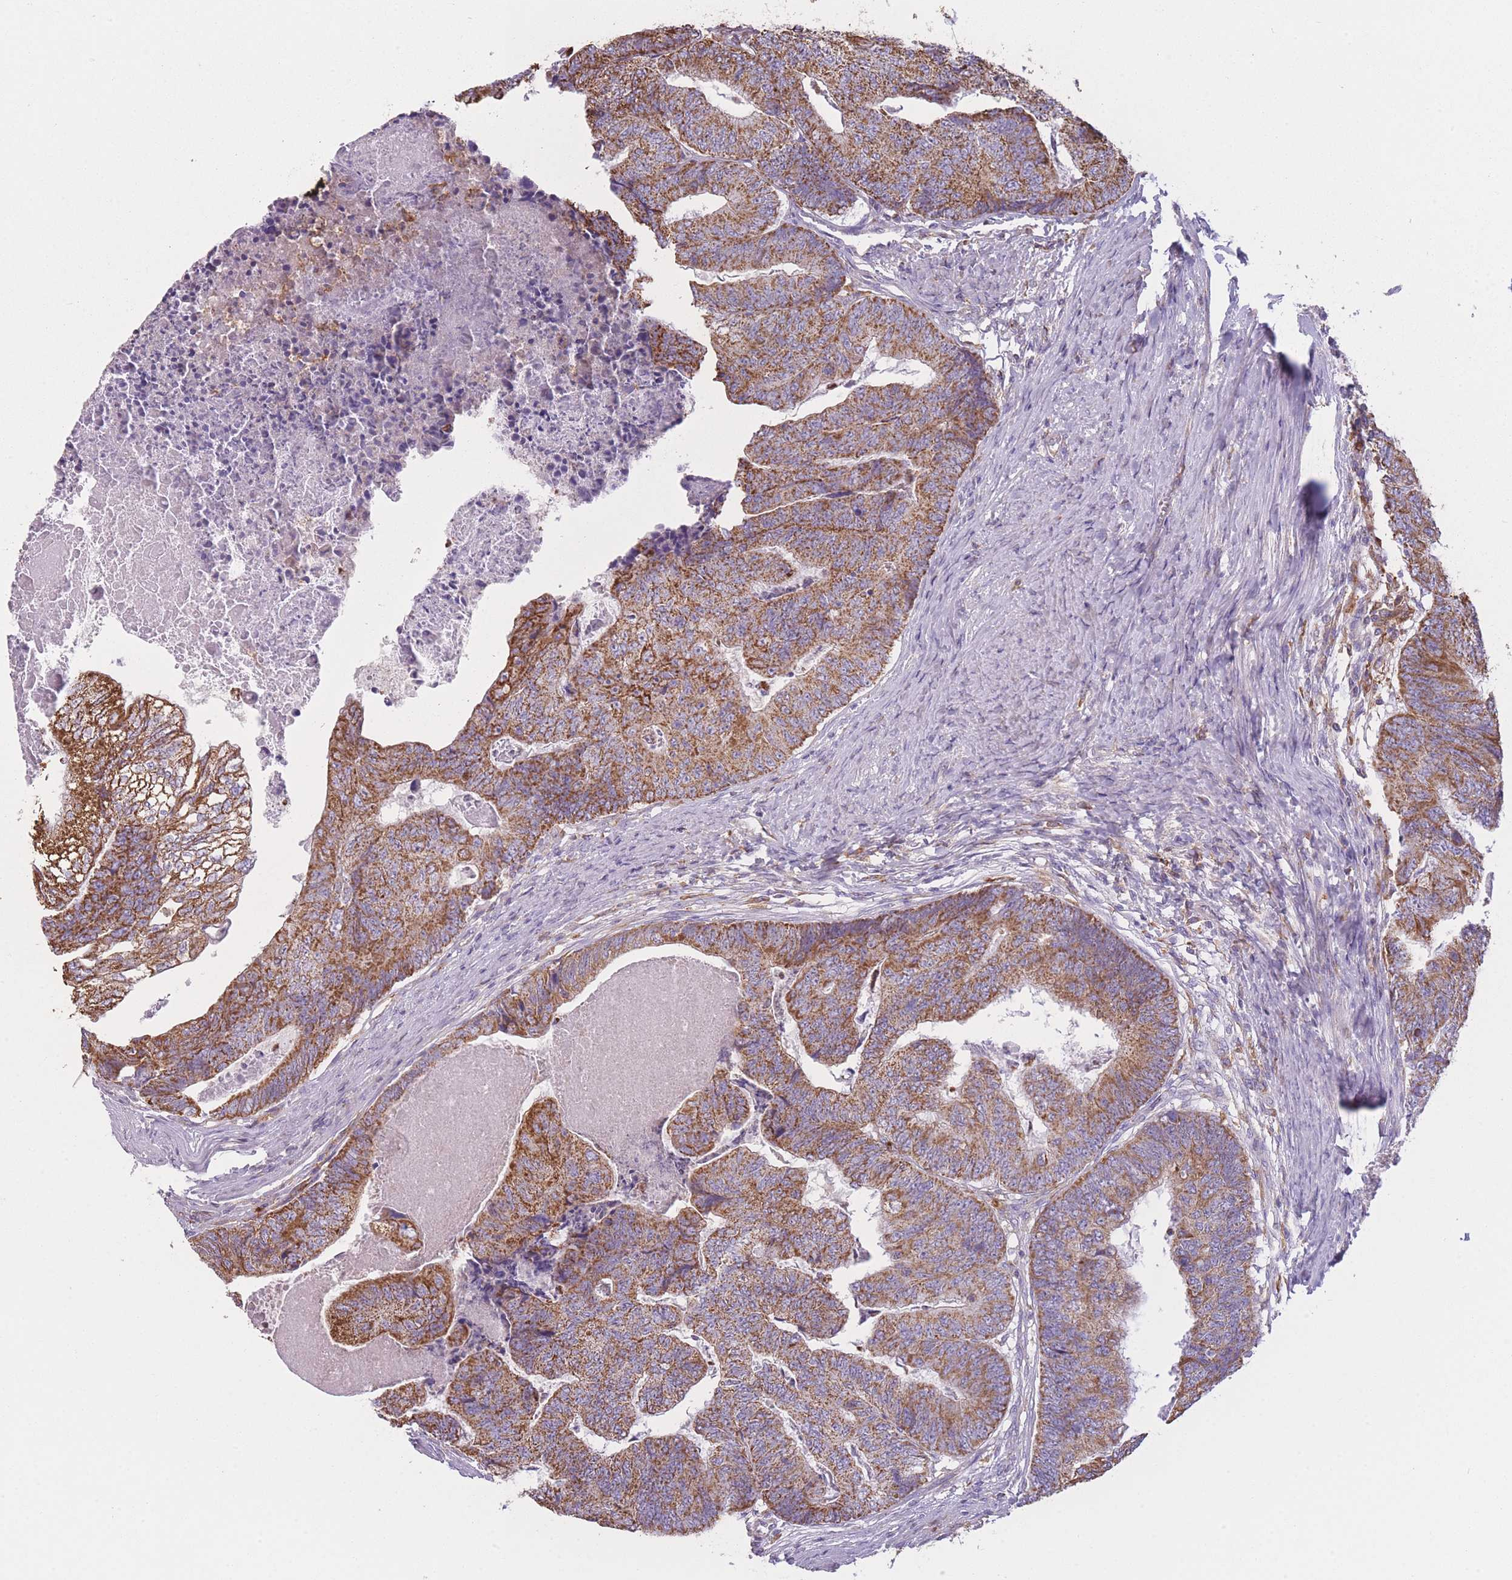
{"staining": {"intensity": "moderate", "quantity": ">75%", "location": "cytoplasmic/membranous"}, "tissue": "colorectal cancer", "cell_type": "Tumor cells", "image_type": "cancer", "snomed": [{"axis": "morphology", "description": "Adenocarcinoma, NOS"}, {"axis": "topography", "description": "Colon"}], "caption": "Immunohistochemical staining of adenocarcinoma (colorectal) shows medium levels of moderate cytoplasmic/membranous protein expression in about >75% of tumor cells.", "gene": "PRAM1", "patient": {"sex": "female", "age": 67}}